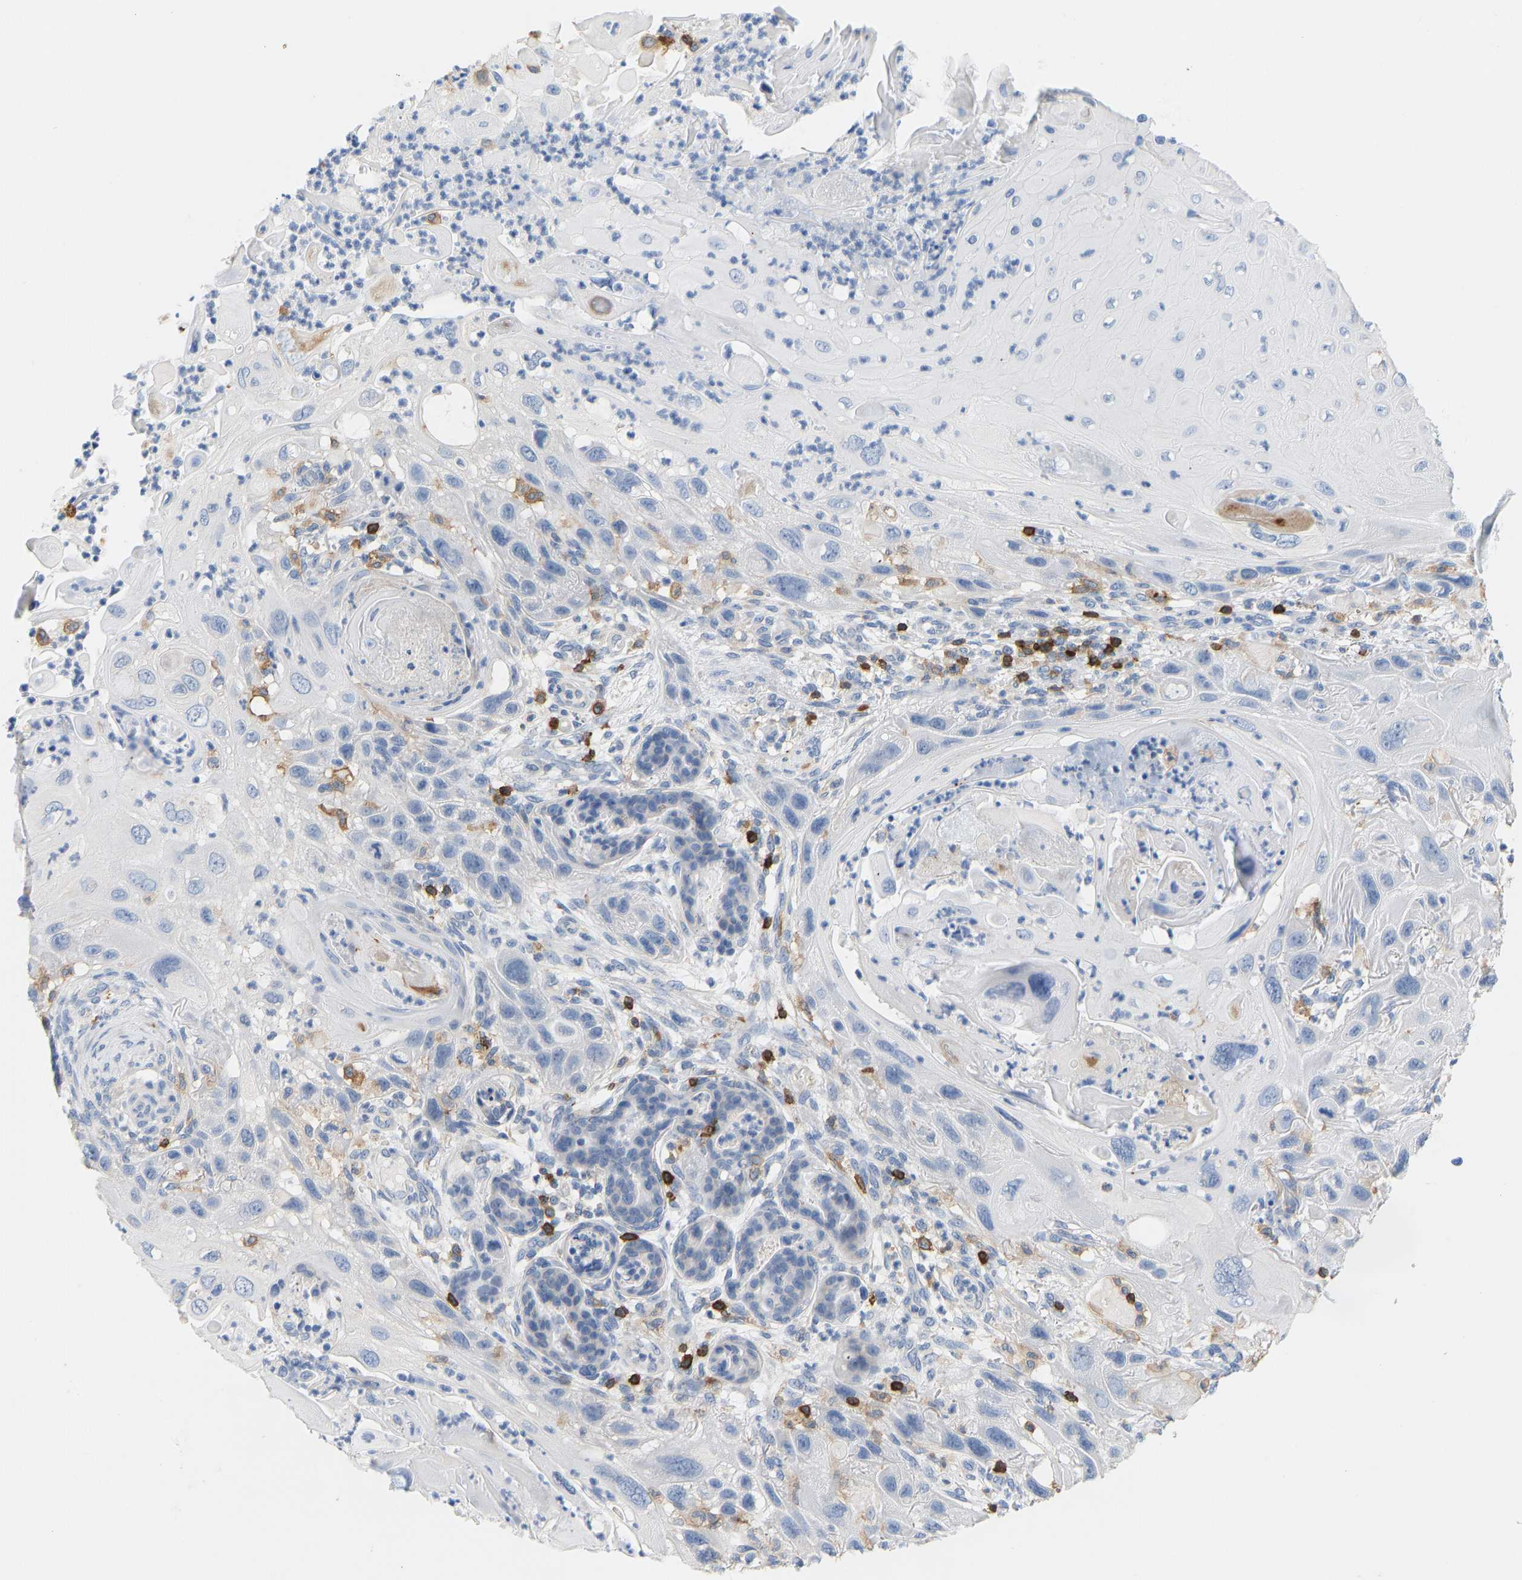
{"staining": {"intensity": "negative", "quantity": "none", "location": "none"}, "tissue": "skin cancer", "cell_type": "Tumor cells", "image_type": "cancer", "snomed": [{"axis": "morphology", "description": "Squamous cell carcinoma, NOS"}, {"axis": "topography", "description": "Skin"}], "caption": "Immunohistochemistry of skin cancer (squamous cell carcinoma) displays no staining in tumor cells.", "gene": "EVL", "patient": {"sex": "female", "age": 77}}